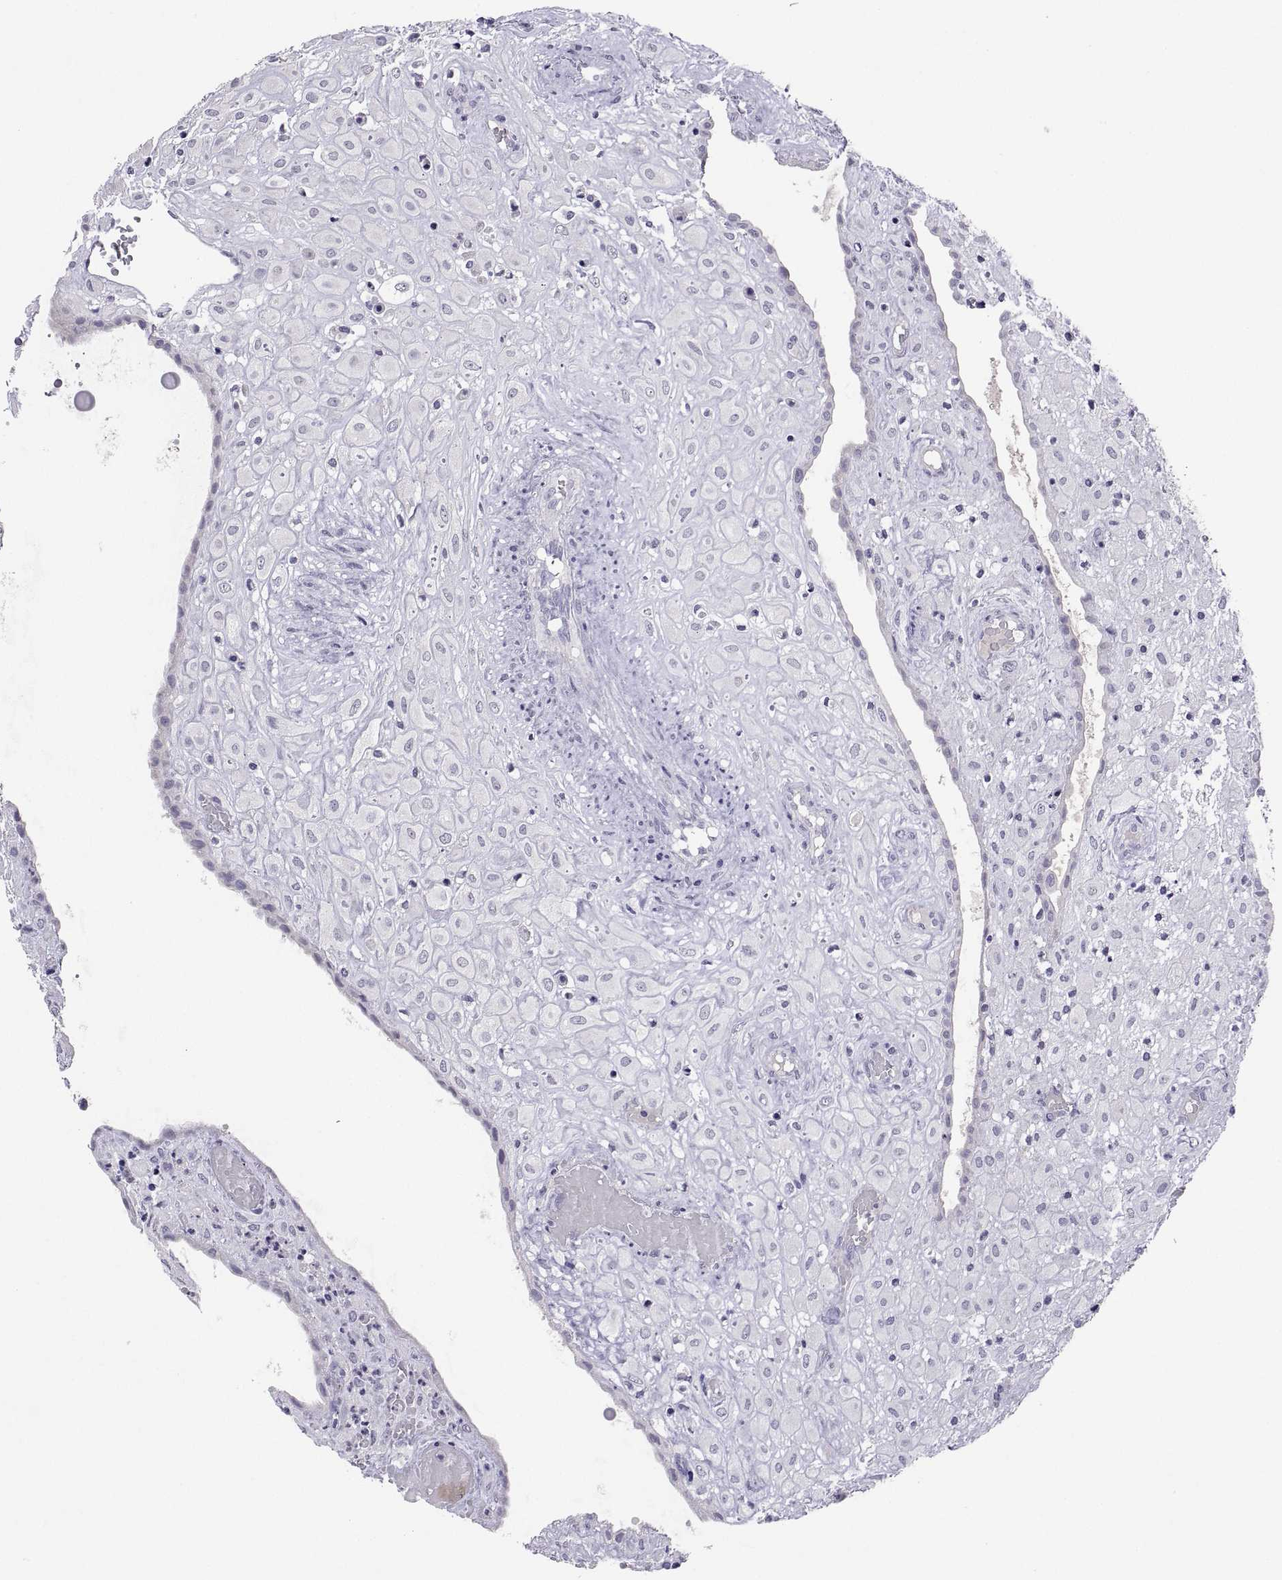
{"staining": {"intensity": "negative", "quantity": "none", "location": "none"}, "tissue": "placenta", "cell_type": "Decidual cells", "image_type": "normal", "snomed": [{"axis": "morphology", "description": "Normal tissue, NOS"}, {"axis": "topography", "description": "Placenta"}], "caption": "Immunohistochemistry (IHC) of benign human placenta reveals no expression in decidual cells. (DAB (3,3'-diaminobenzidine) IHC, high magnification).", "gene": "MS4A1", "patient": {"sex": "female", "age": 24}}